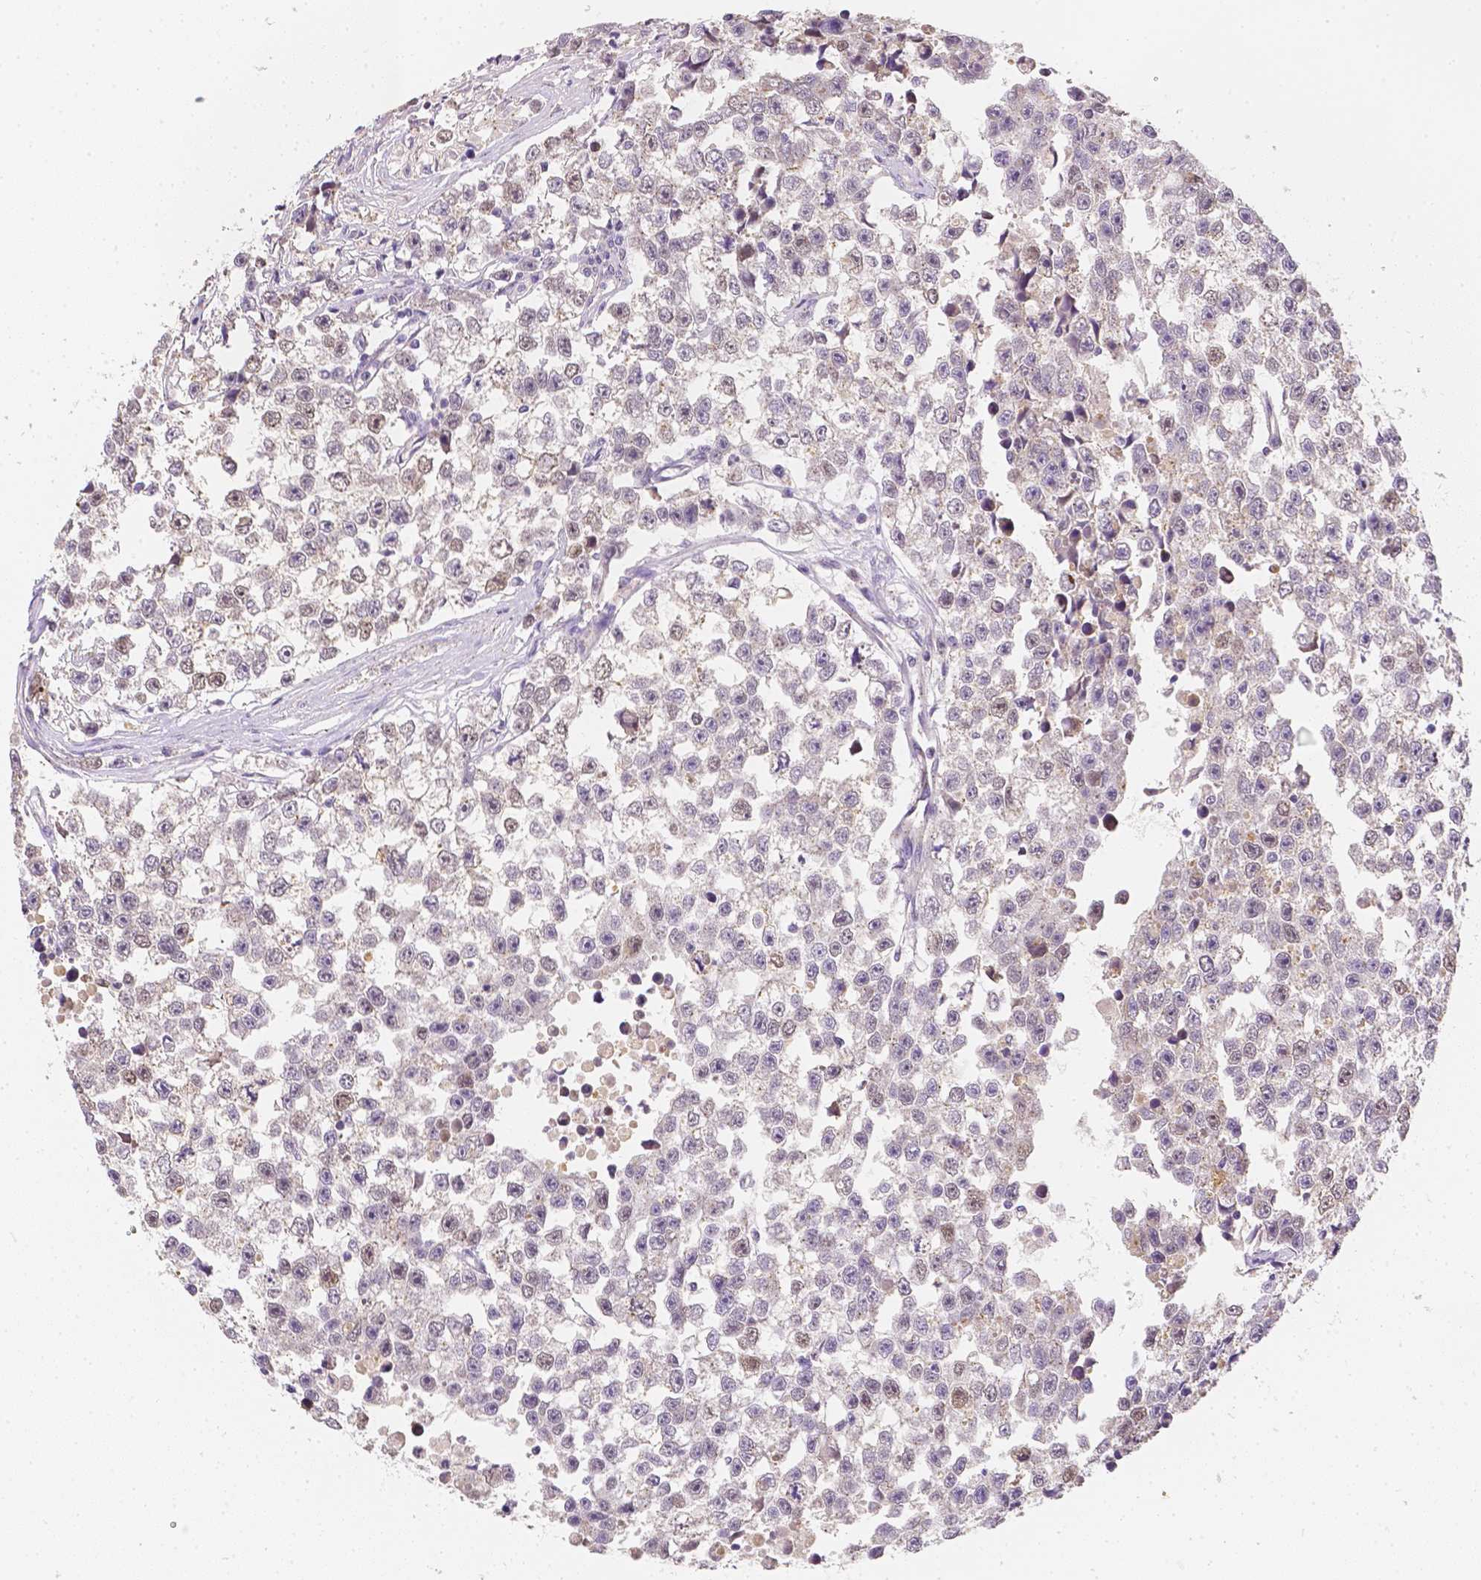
{"staining": {"intensity": "negative", "quantity": "none", "location": "none"}, "tissue": "testis cancer", "cell_type": "Tumor cells", "image_type": "cancer", "snomed": [{"axis": "morphology", "description": "Seminoma, NOS"}, {"axis": "topography", "description": "Testis"}], "caption": "DAB (3,3'-diaminobenzidine) immunohistochemical staining of human testis cancer reveals no significant expression in tumor cells.", "gene": "C10orf67", "patient": {"sex": "male", "age": 26}}